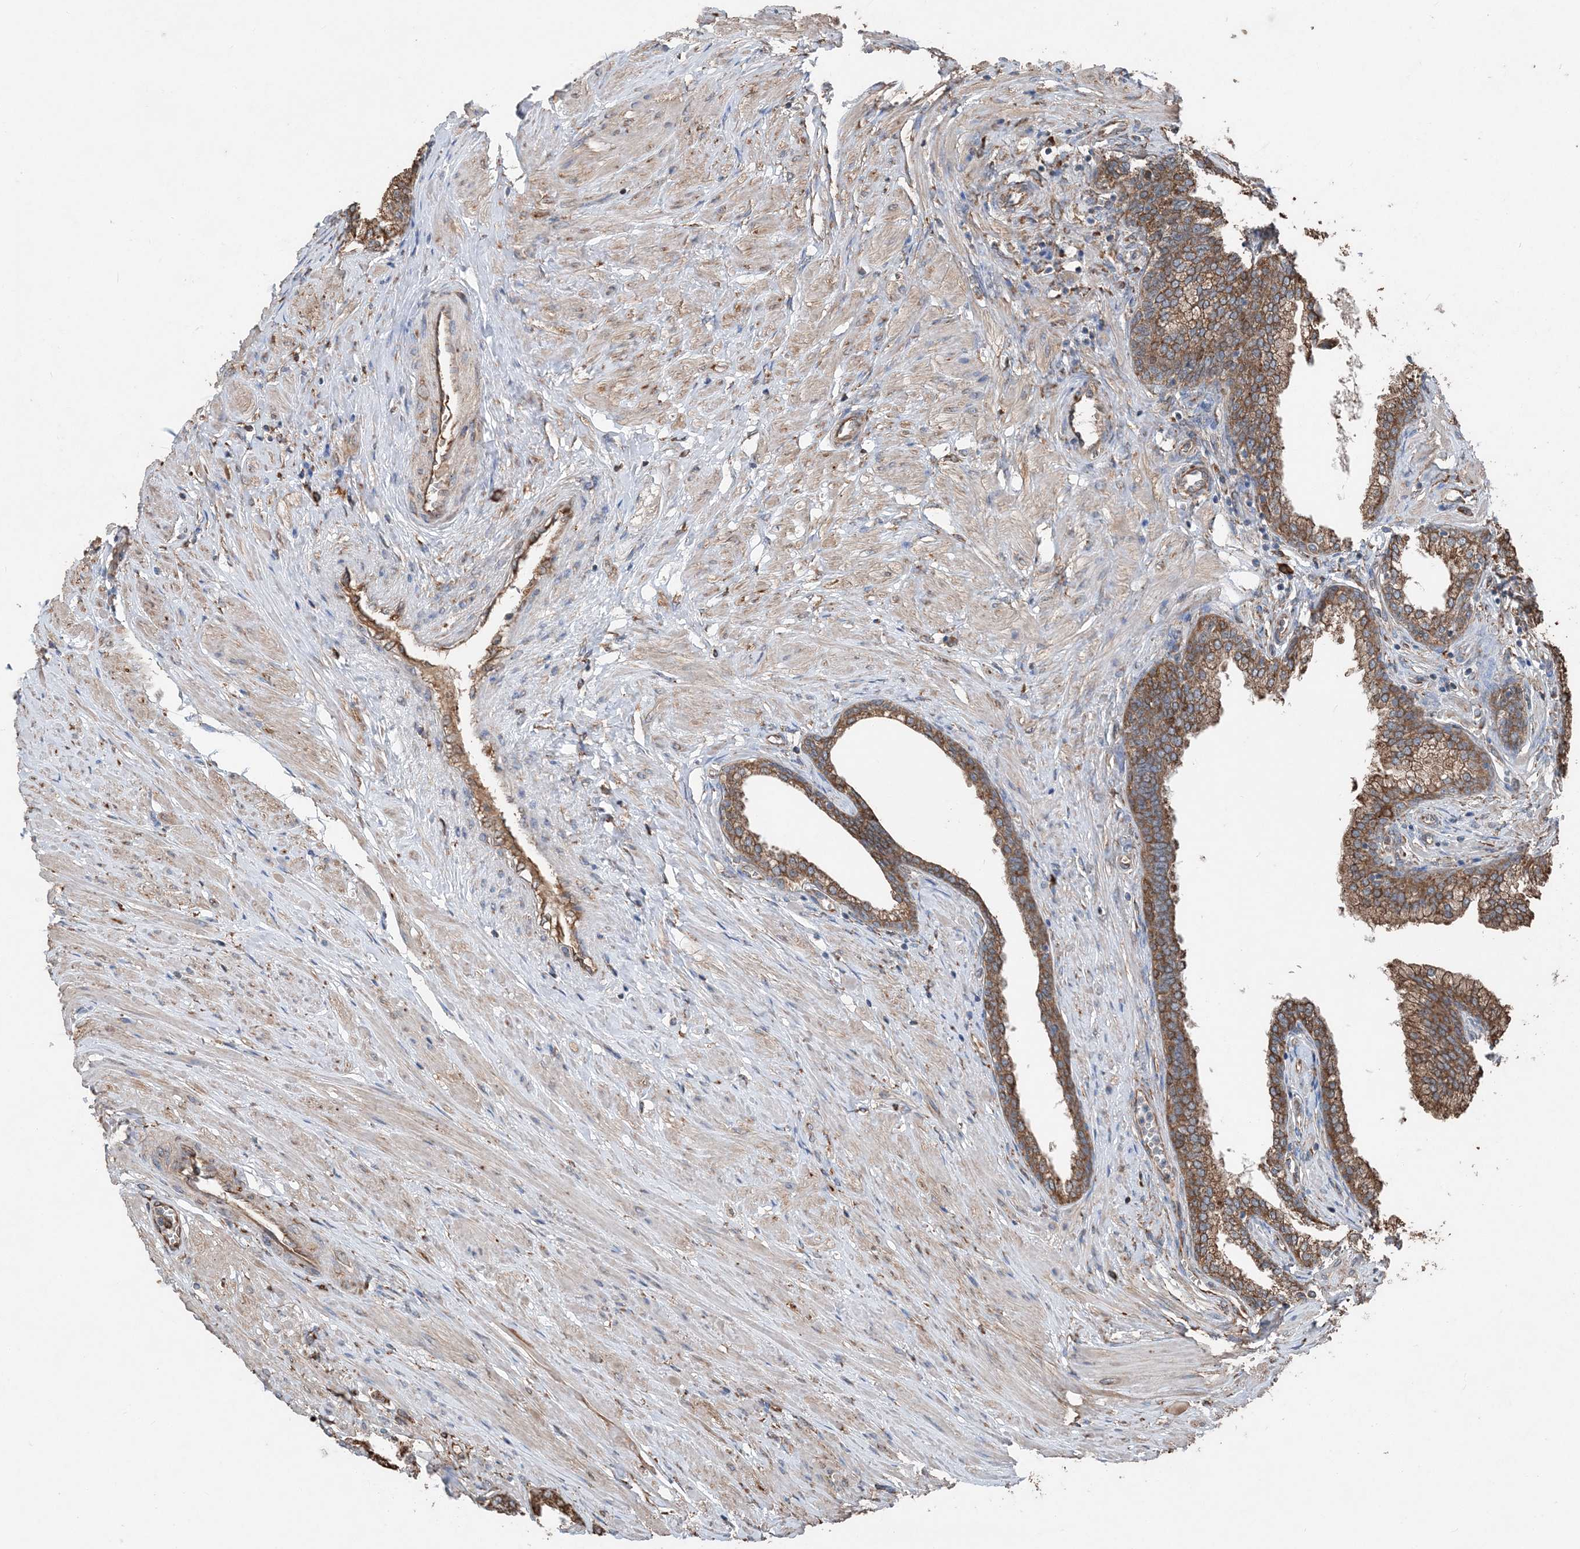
{"staining": {"intensity": "moderate", "quantity": ">75%", "location": "cytoplasmic/membranous"}, "tissue": "prostate", "cell_type": "Glandular cells", "image_type": "normal", "snomed": [{"axis": "morphology", "description": "Normal tissue, NOS"}, {"axis": "morphology", "description": "Urothelial carcinoma, Low grade"}, {"axis": "topography", "description": "Urinary bladder"}, {"axis": "topography", "description": "Prostate"}], "caption": "The micrograph exhibits immunohistochemical staining of benign prostate. There is moderate cytoplasmic/membranous expression is seen in about >75% of glandular cells.", "gene": "PDIA6", "patient": {"sex": "male", "age": 60}}